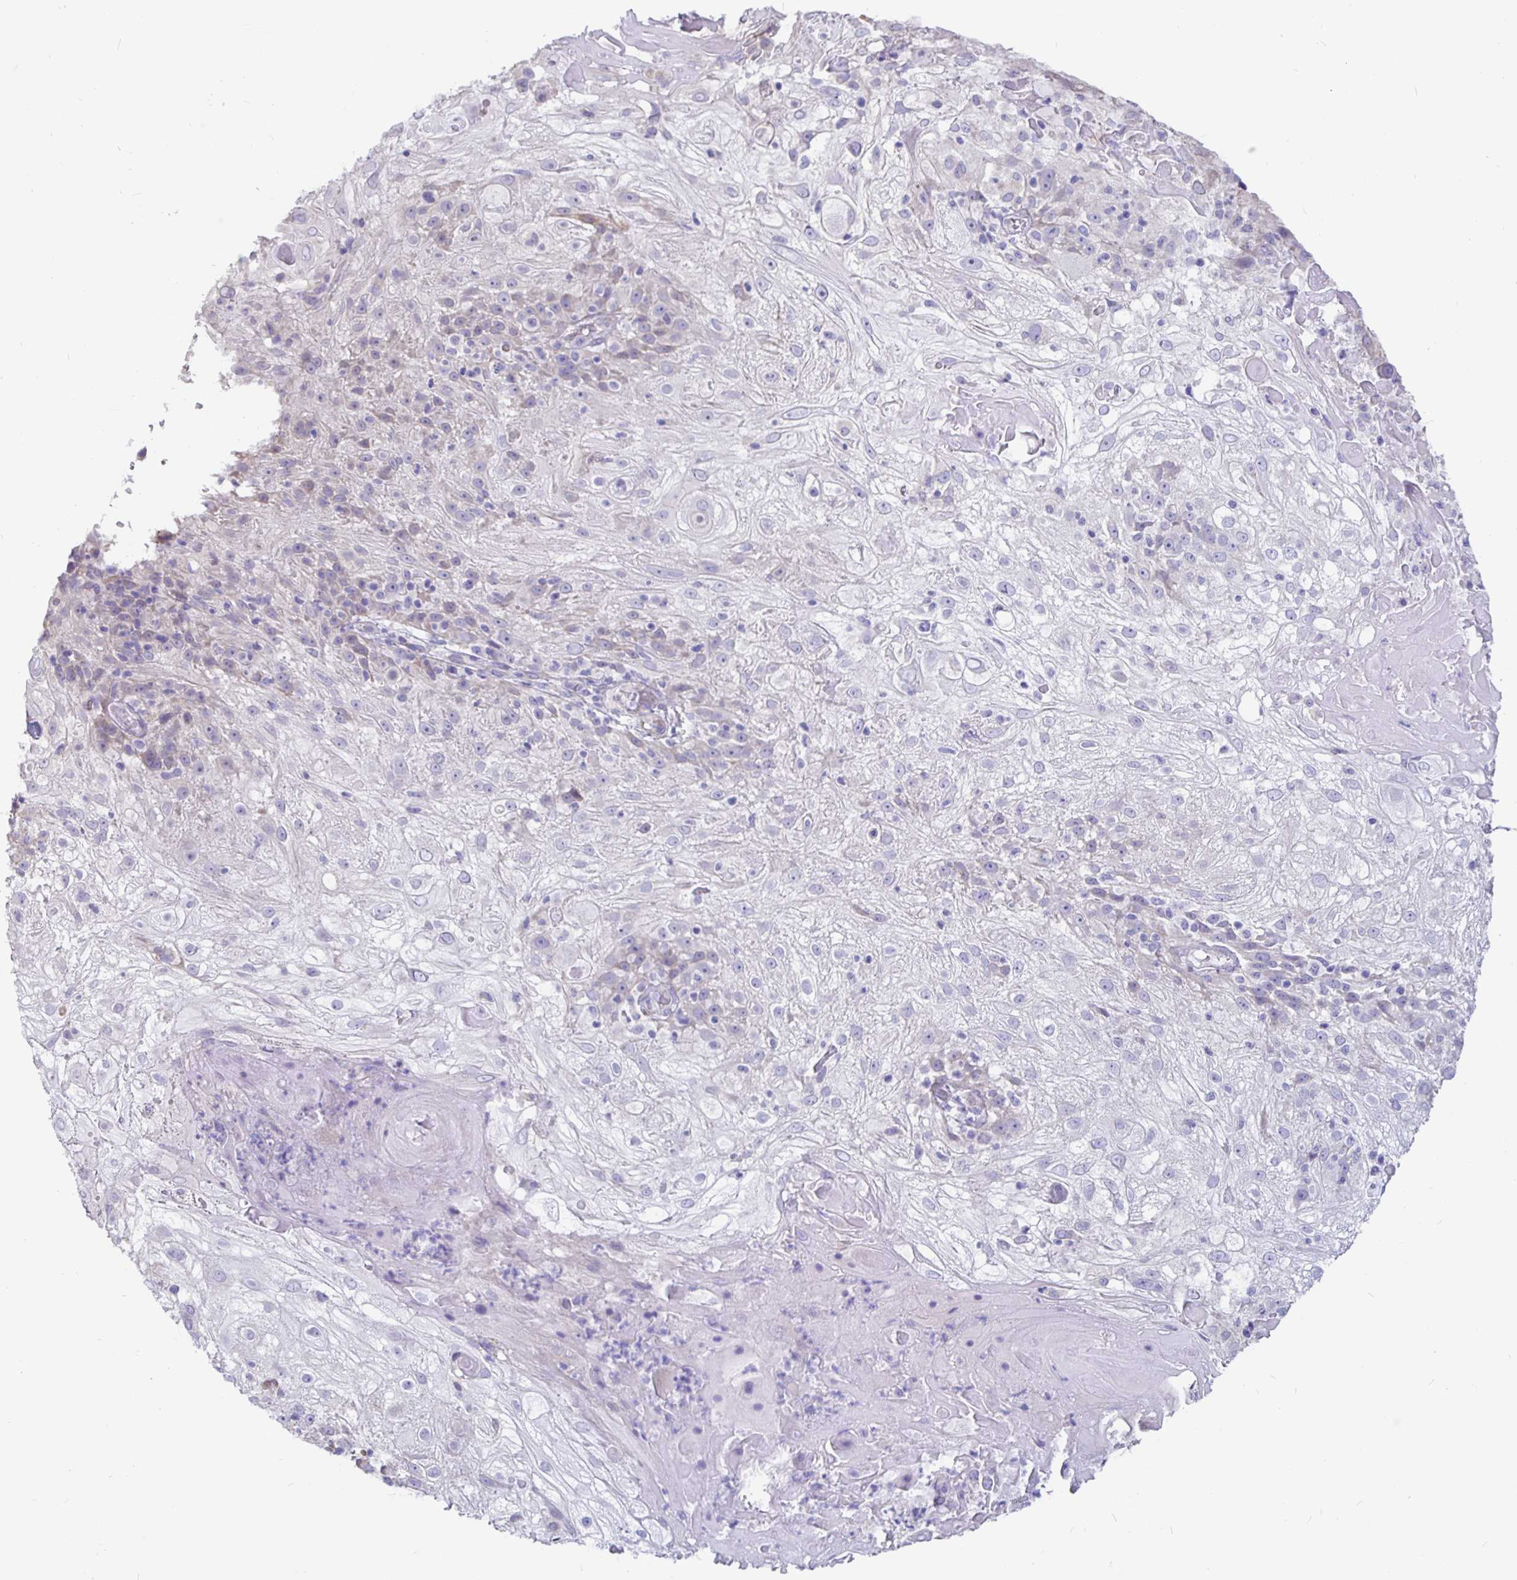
{"staining": {"intensity": "negative", "quantity": "none", "location": "none"}, "tissue": "skin cancer", "cell_type": "Tumor cells", "image_type": "cancer", "snomed": [{"axis": "morphology", "description": "Normal tissue, NOS"}, {"axis": "morphology", "description": "Squamous cell carcinoma, NOS"}, {"axis": "topography", "description": "Skin"}], "caption": "Skin cancer (squamous cell carcinoma) was stained to show a protein in brown. There is no significant expression in tumor cells. (DAB immunohistochemistry visualized using brightfield microscopy, high magnification).", "gene": "DNAI2", "patient": {"sex": "female", "age": 83}}